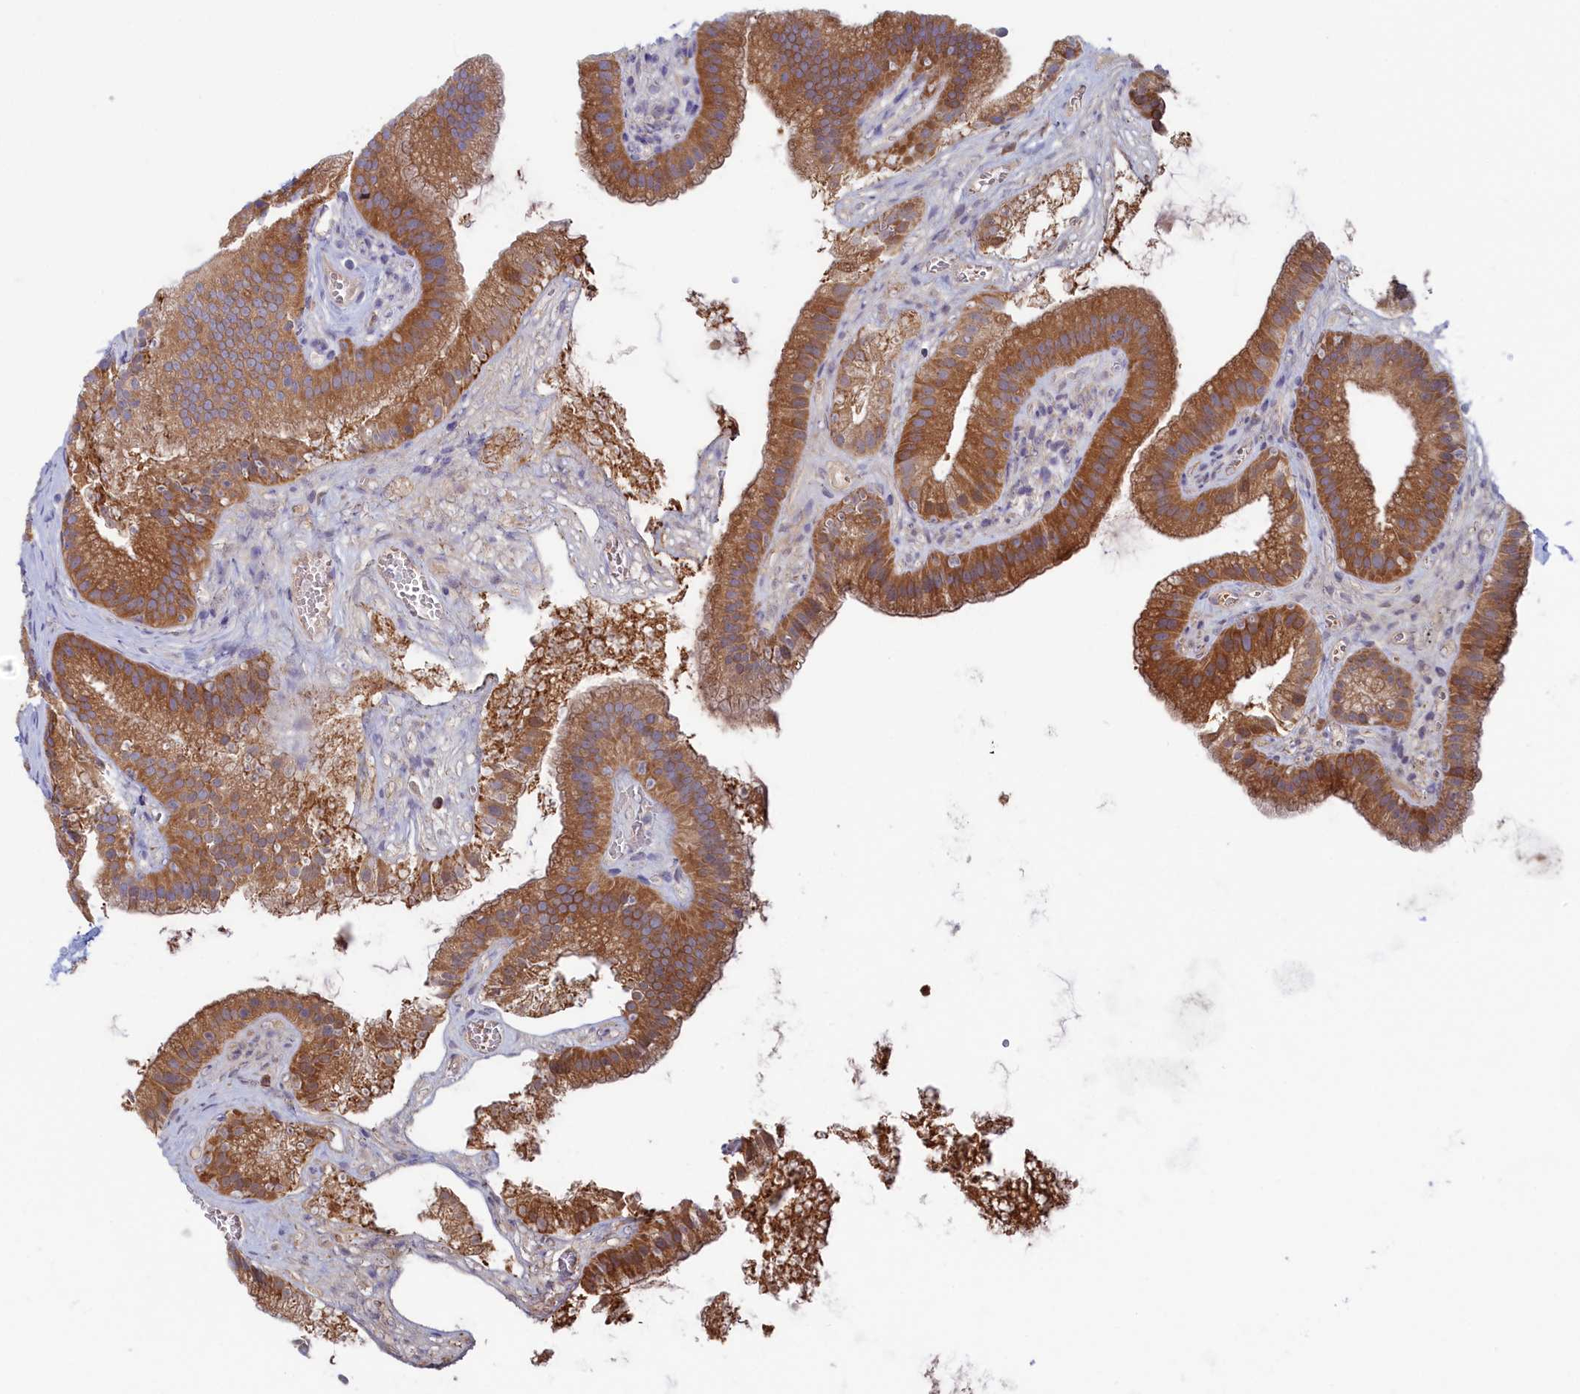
{"staining": {"intensity": "moderate", "quantity": ">75%", "location": "cytoplasmic/membranous"}, "tissue": "gallbladder", "cell_type": "Glandular cells", "image_type": "normal", "snomed": [{"axis": "morphology", "description": "Normal tissue, NOS"}, {"axis": "topography", "description": "Gallbladder"}], "caption": "Benign gallbladder displays moderate cytoplasmic/membranous positivity in about >75% of glandular cells, visualized by immunohistochemistry.", "gene": "SYNDIG1L", "patient": {"sex": "female", "age": 54}}